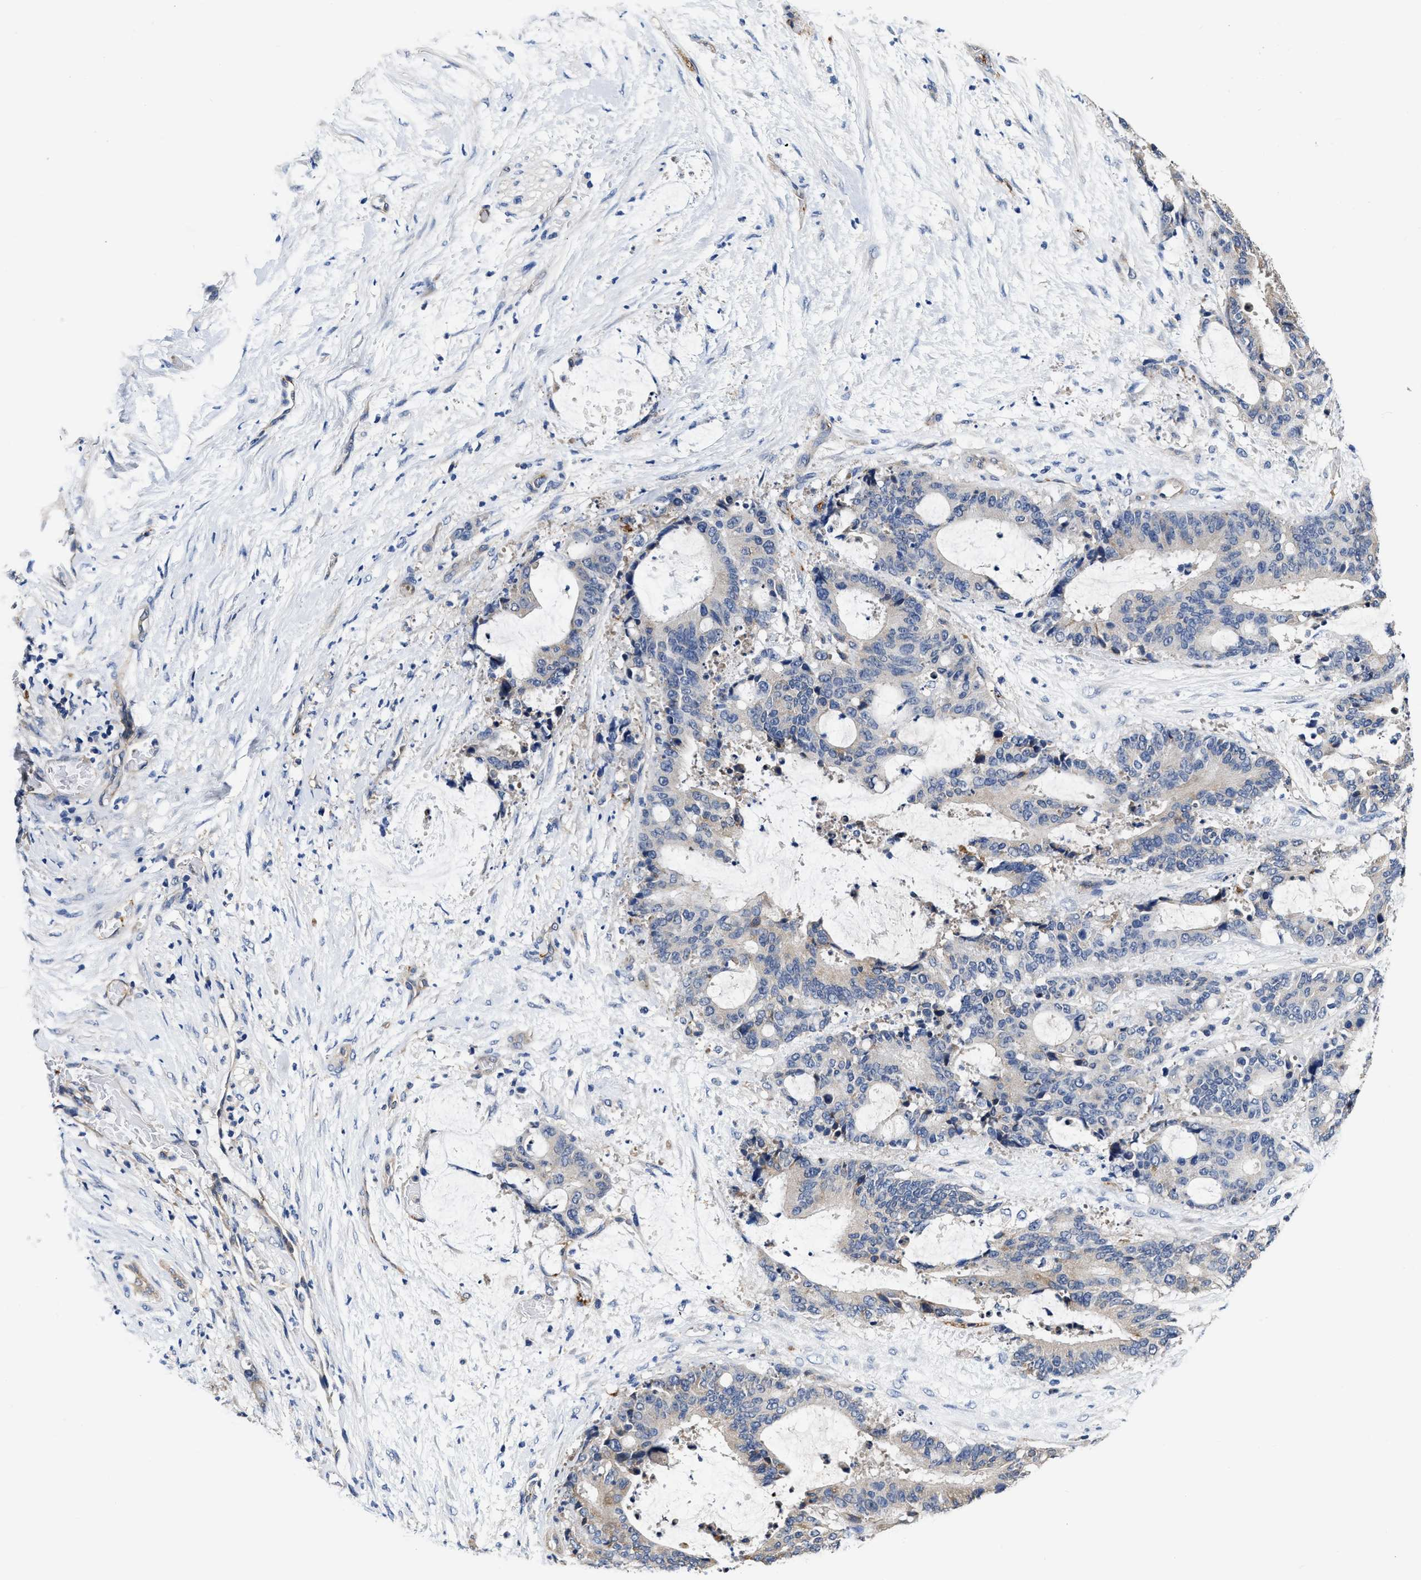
{"staining": {"intensity": "weak", "quantity": "<25%", "location": "cytoplasmic/membranous"}, "tissue": "liver cancer", "cell_type": "Tumor cells", "image_type": "cancer", "snomed": [{"axis": "morphology", "description": "Normal tissue, NOS"}, {"axis": "morphology", "description": "Cholangiocarcinoma"}, {"axis": "topography", "description": "Liver"}, {"axis": "topography", "description": "Peripheral nerve tissue"}], "caption": "DAB immunohistochemical staining of liver cancer (cholangiocarcinoma) reveals no significant expression in tumor cells.", "gene": "C22orf42", "patient": {"sex": "female", "age": 73}}